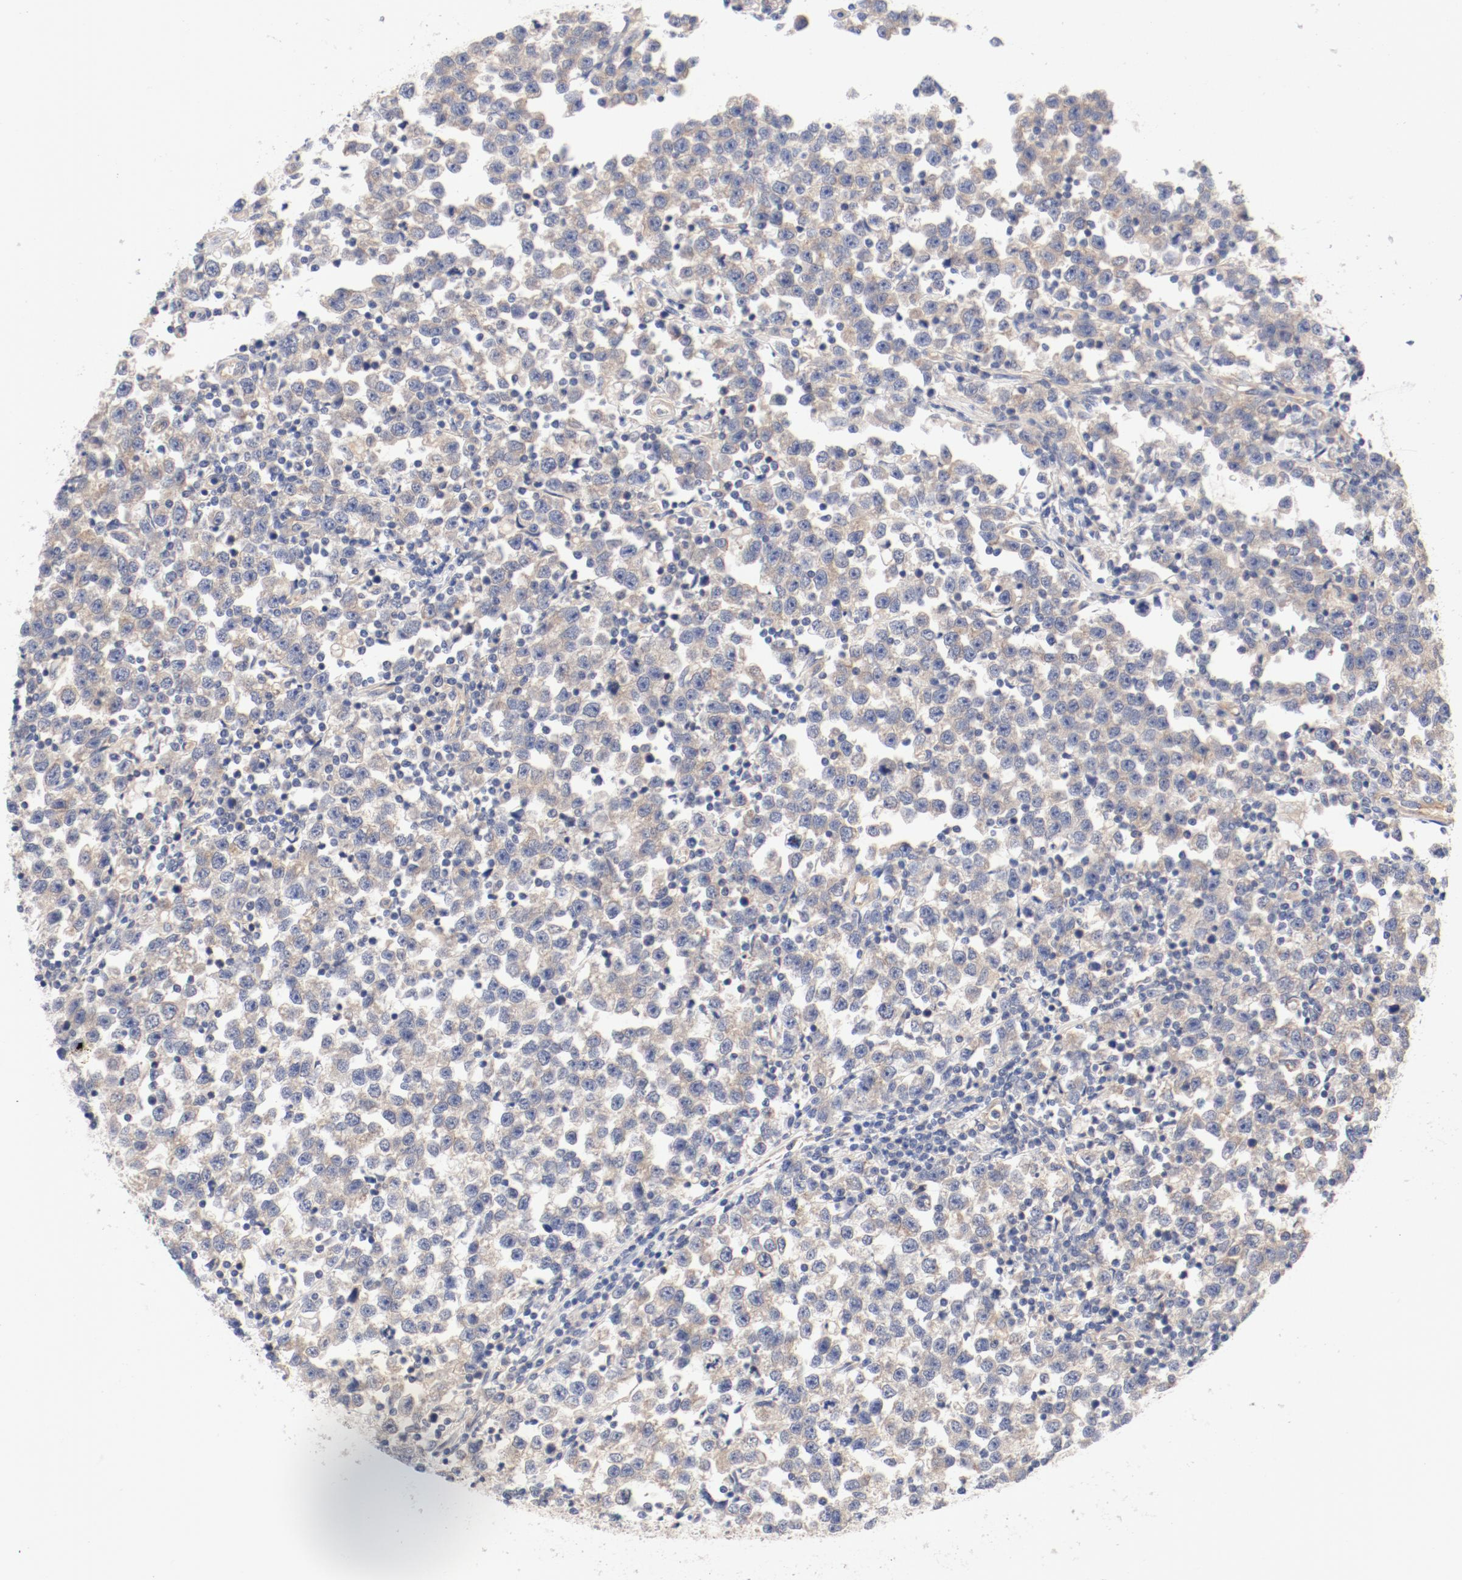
{"staining": {"intensity": "weak", "quantity": "<25%", "location": "cytoplasmic/membranous"}, "tissue": "testis cancer", "cell_type": "Tumor cells", "image_type": "cancer", "snomed": [{"axis": "morphology", "description": "Seminoma, NOS"}, {"axis": "topography", "description": "Testis"}], "caption": "IHC of human testis seminoma exhibits no expression in tumor cells.", "gene": "DYNC1H1", "patient": {"sex": "male", "age": 43}}